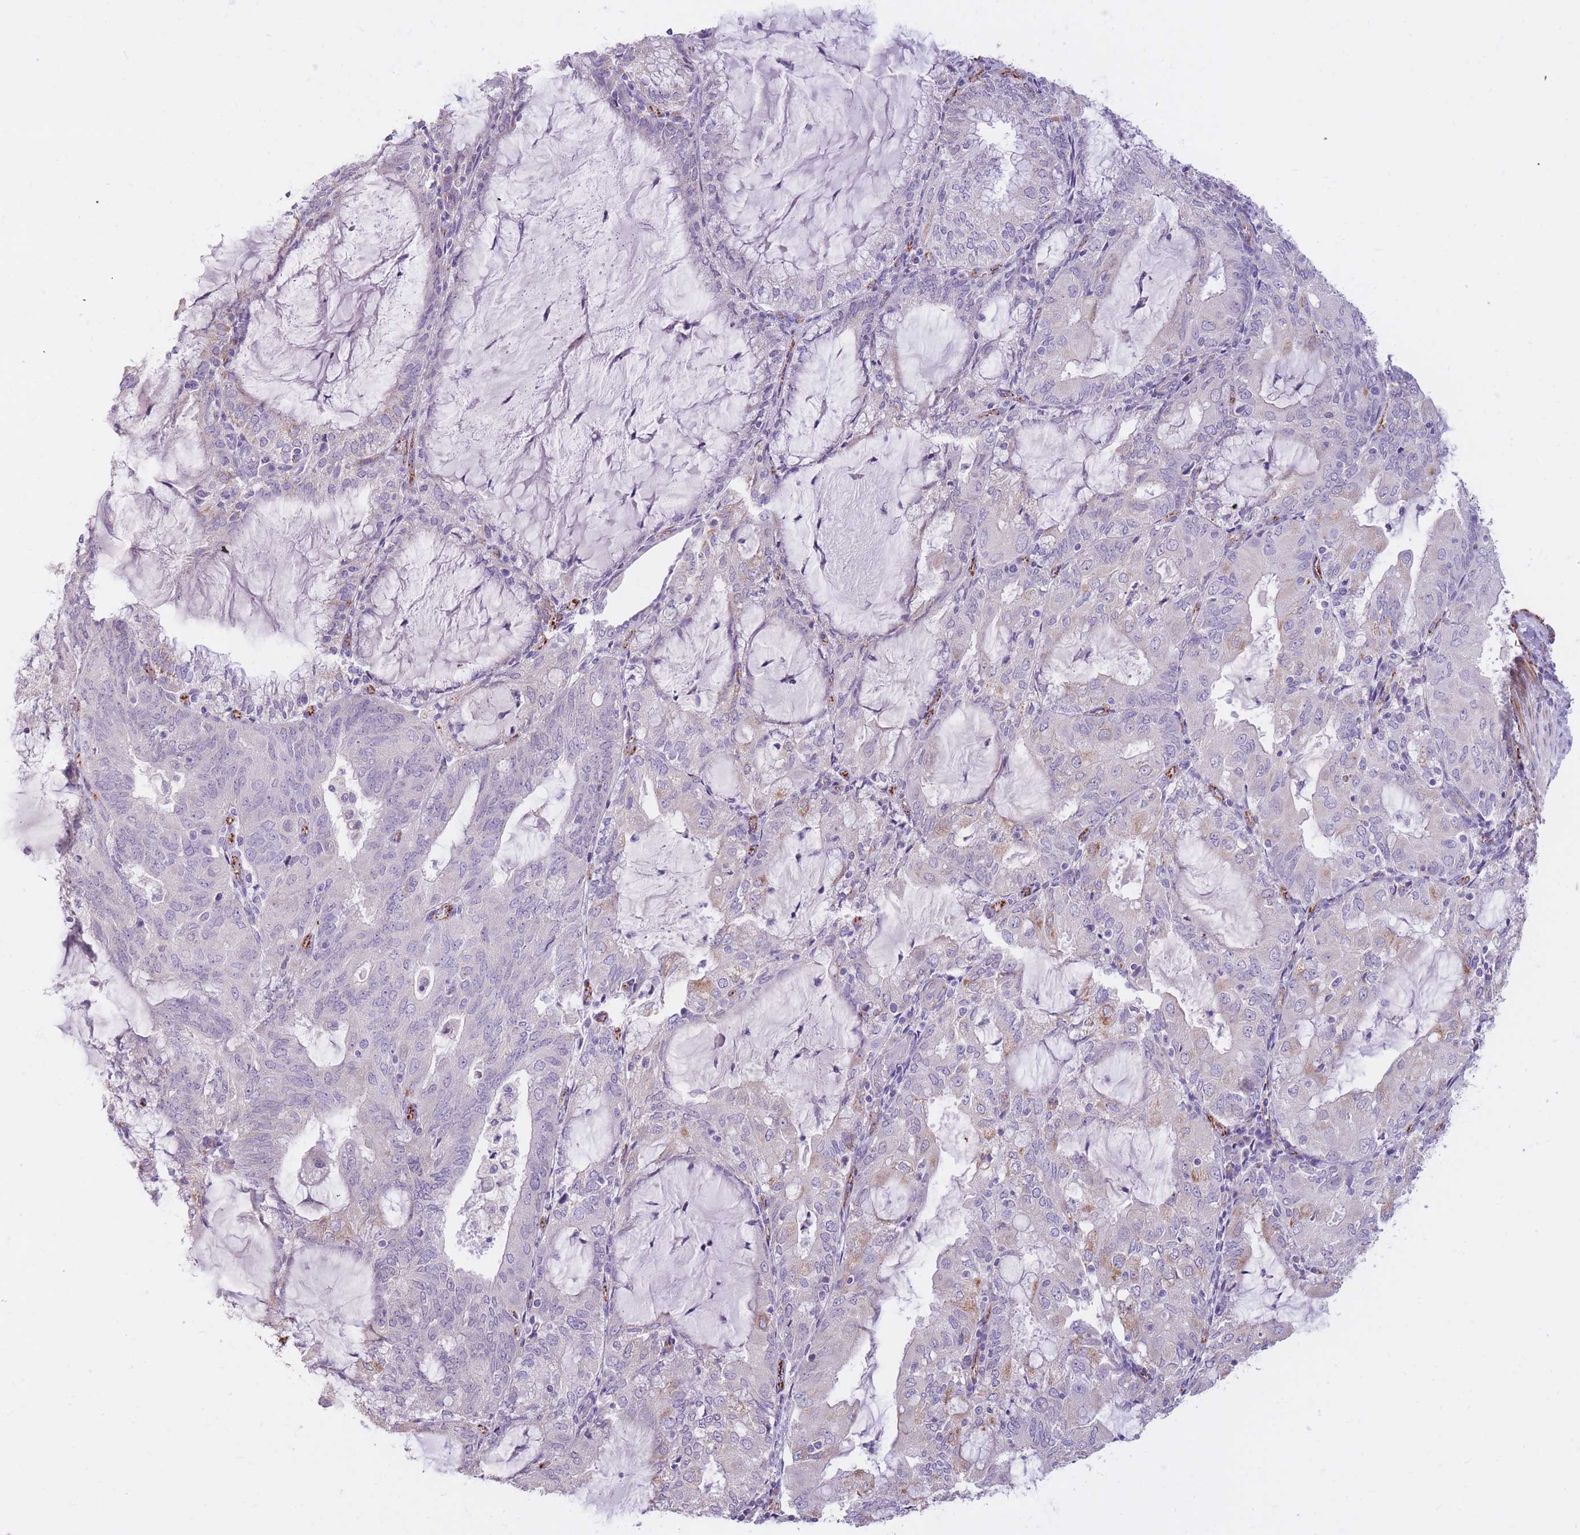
{"staining": {"intensity": "moderate", "quantity": "<25%", "location": "cytoplasmic/membranous"}, "tissue": "endometrial cancer", "cell_type": "Tumor cells", "image_type": "cancer", "snomed": [{"axis": "morphology", "description": "Adenocarcinoma, NOS"}, {"axis": "topography", "description": "Endometrium"}], "caption": "Moderate cytoplasmic/membranous protein positivity is seen in about <25% of tumor cells in adenocarcinoma (endometrial).", "gene": "RNF170", "patient": {"sex": "female", "age": 81}}